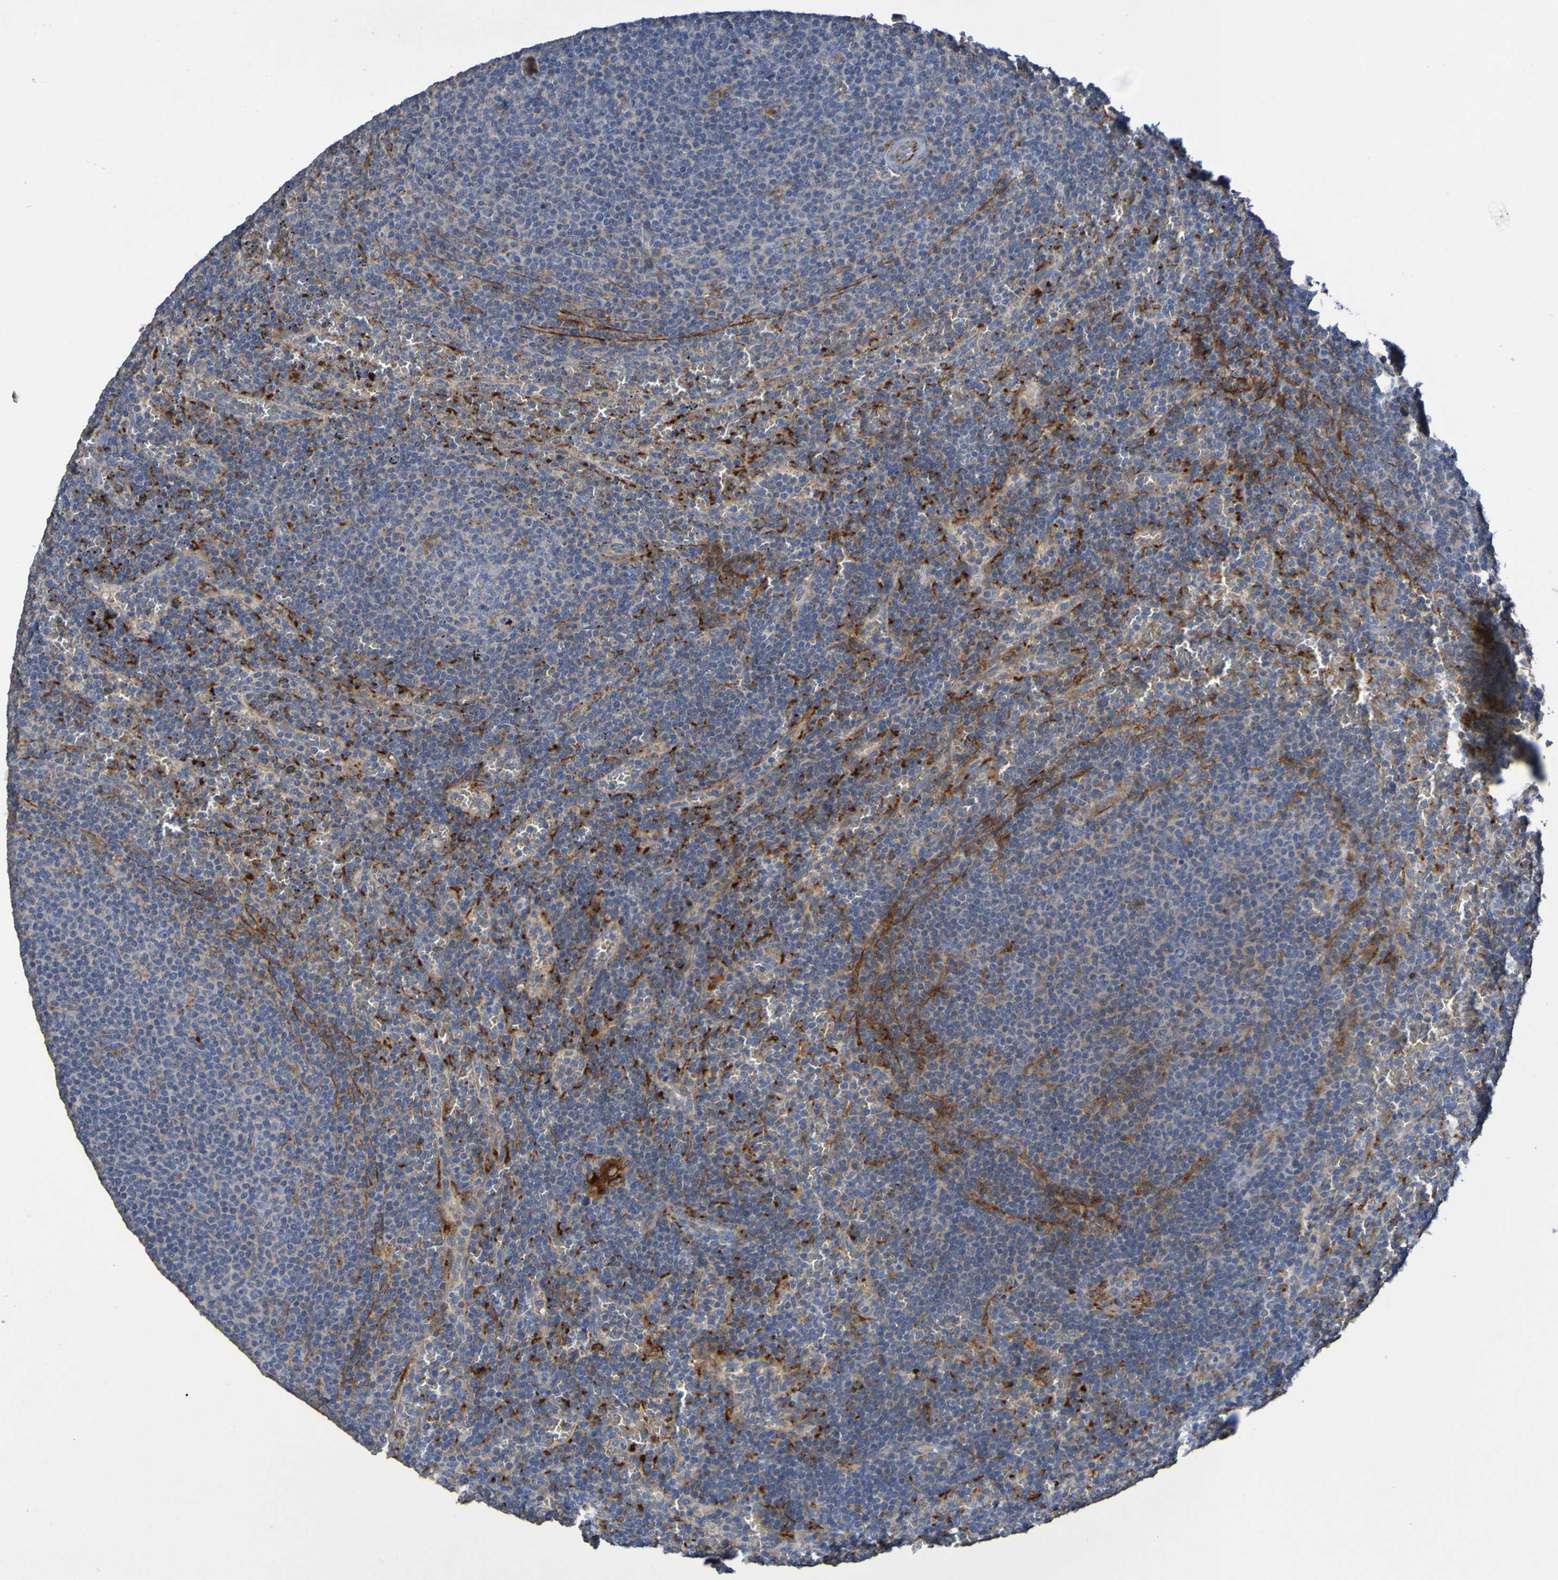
{"staining": {"intensity": "moderate", "quantity": "<25%", "location": "cytoplasmic/membranous"}, "tissue": "lymphoma", "cell_type": "Tumor cells", "image_type": "cancer", "snomed": [{"axis": "morphology", "description": "Malignant lymphoma, non-Hodgkin's type, Low grade"}, {"axis": "topography", "description": "Spleen"}], "caption": "A low amount of moderate cytoplasmic/membranous expression is identified in about <25% of tumor cells in malignant lymphoma, non-Hodgkin's type (low-grade) tissue.", "gene": "ARHGEF16", "patient": {"sex": "female", "age": 50}}